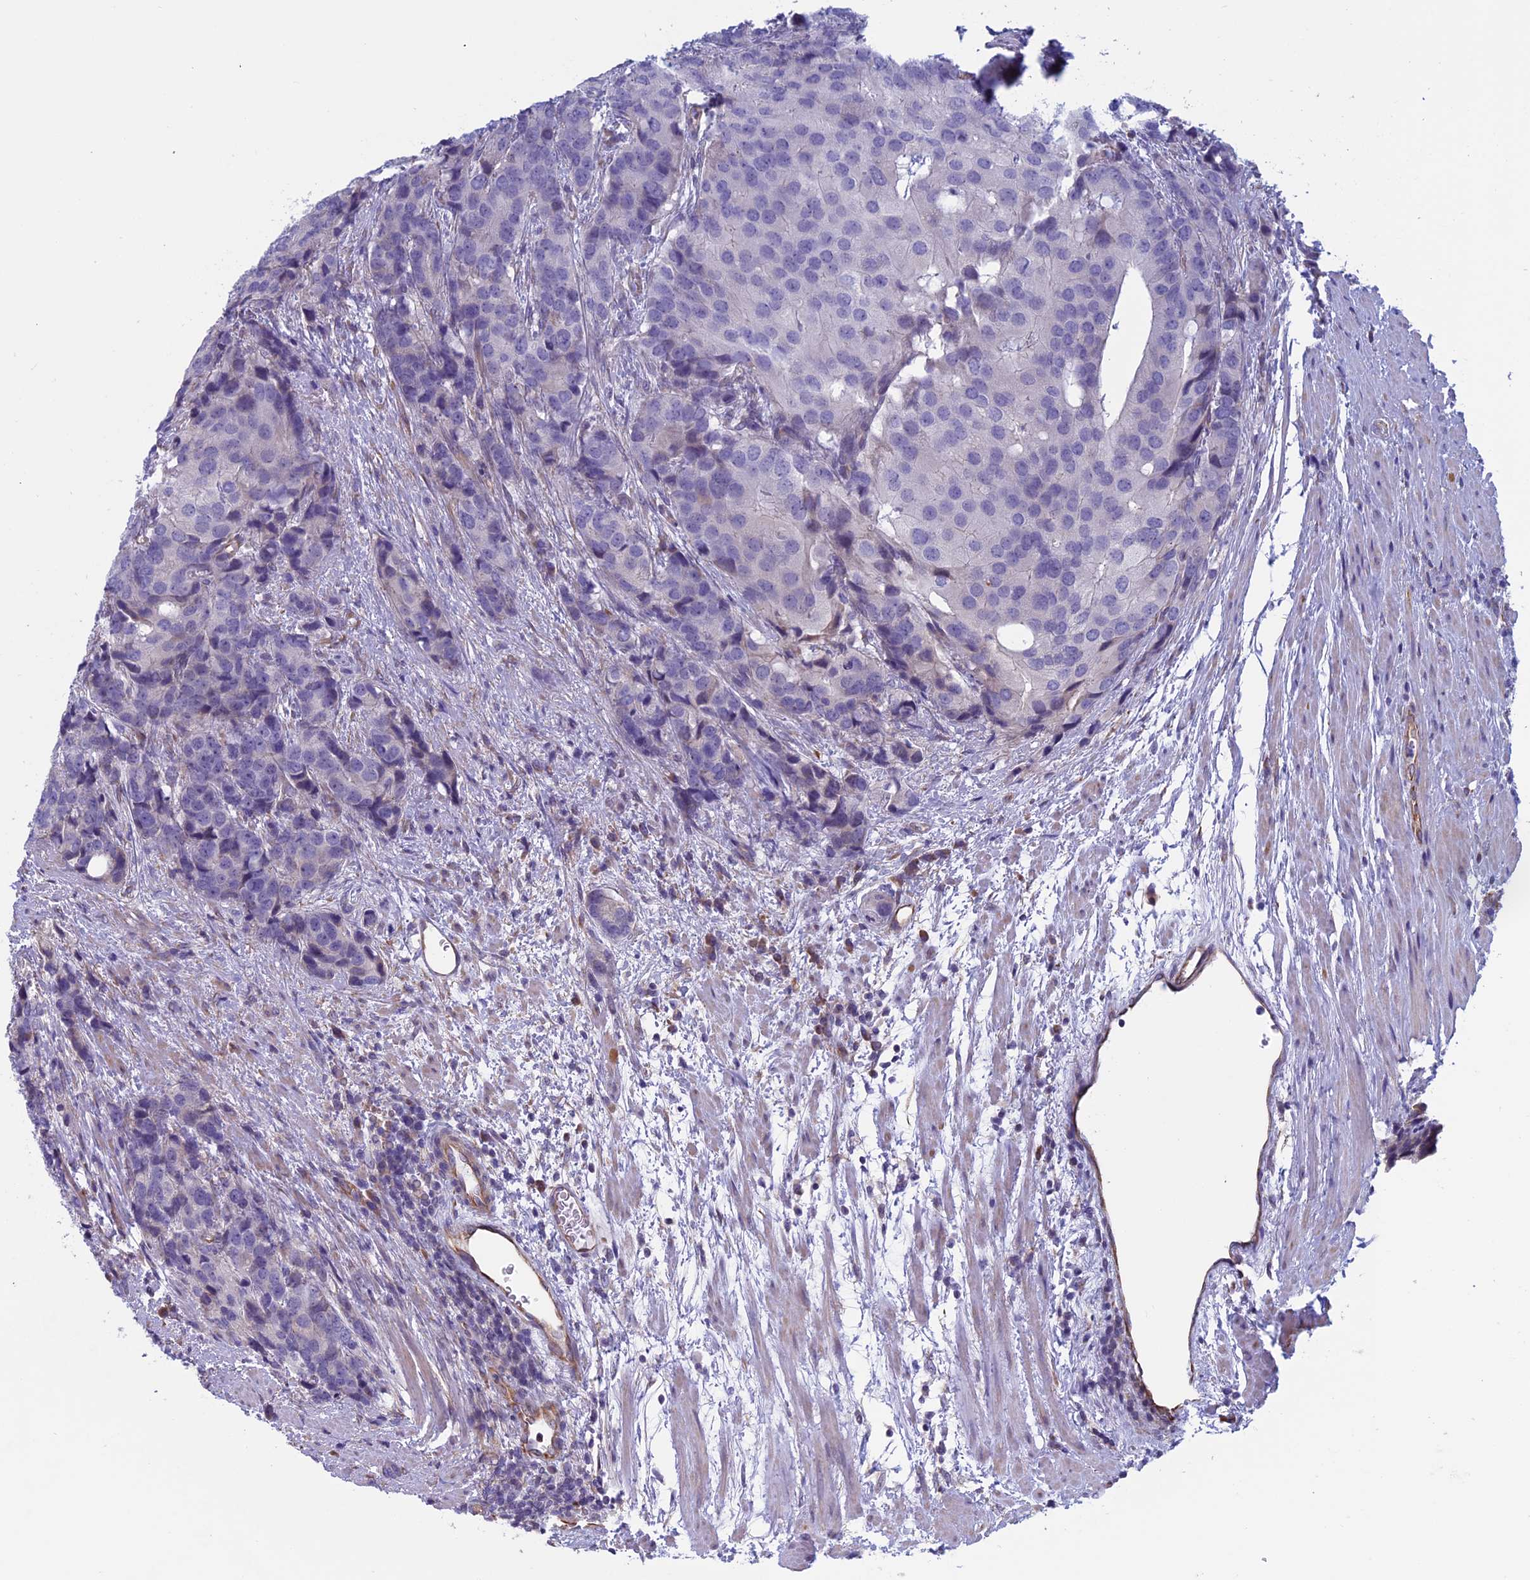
{"staining": {"intensity": "negative", "quantity": "none", "location": "none"}, "tissue": "prostate cancer", "cell_type": "Tumor cells", "image_type": "cancer", "snomed": [{"axis": "morphology", "description": "Adenocarcinoma, High grade"}, {"axis": "topography", "description": "Prostate"}], "caption": "Protein analysis of prostate cancer (adenocarcinoma (high-grade)) demonstrates no significant positivity in tumor cells.", "gene": "BCL2L10", "patient": {"sex": "male", "age": 62}}